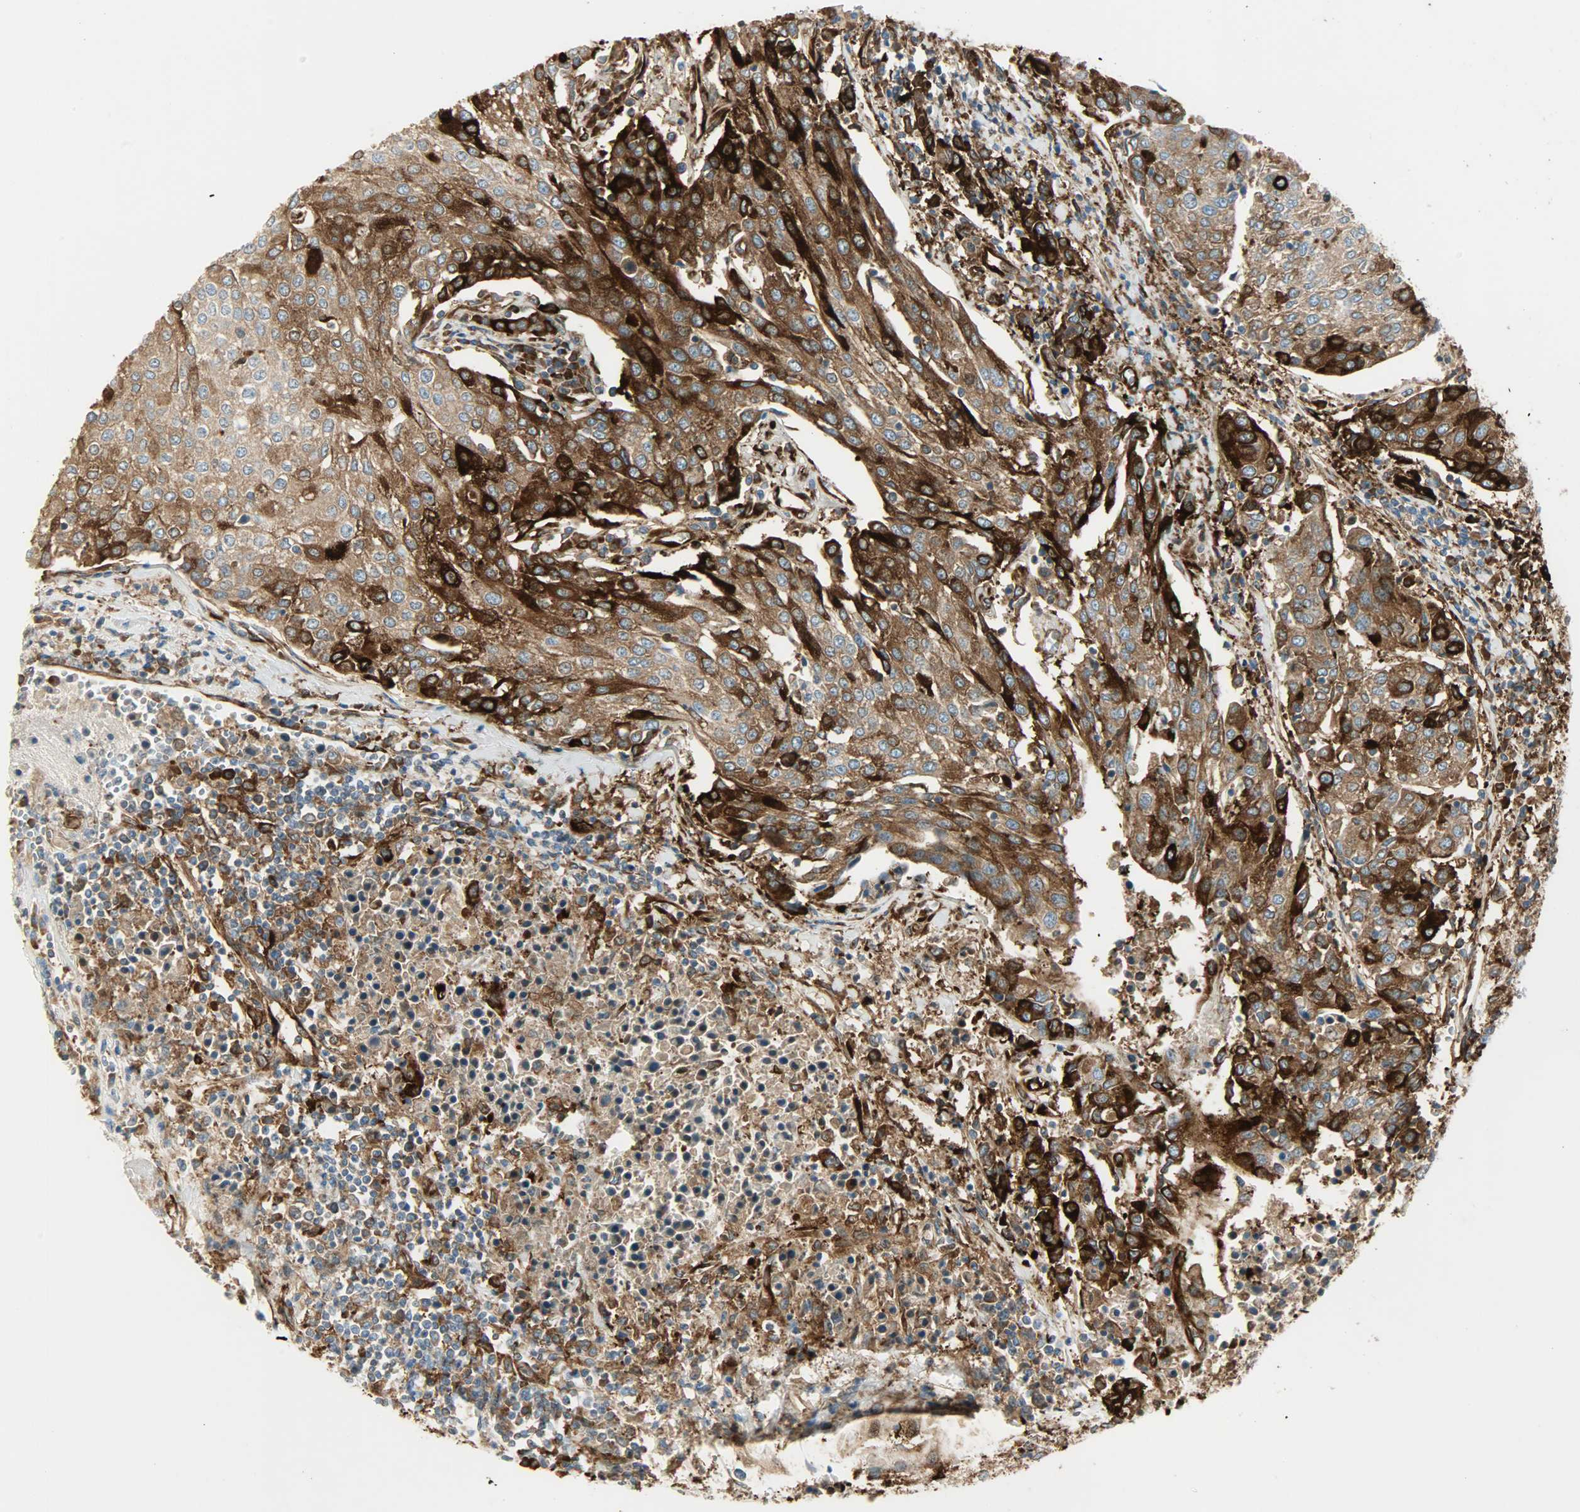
{"staining": {"intensity": "strong", "quantity": ">75%", "location": "cytoplasmic/membranous"}, "tissue": "urothelial cancer", "cell_type": "Tumor cells", "image_type": "cancer", "snomed": [{"axis": "morphology", "description": "Urothelial carcinoma, High grade"}, {"axis": "topography", "description": "Urinary bladder"}], "caption": "The immunohistochemical stain labels strong cytoplasmic/membranous expression in tumor cells of urothelial cancer tissue.", "gene": "WARS1", "patient": {"sex": "female", "age": 85}}